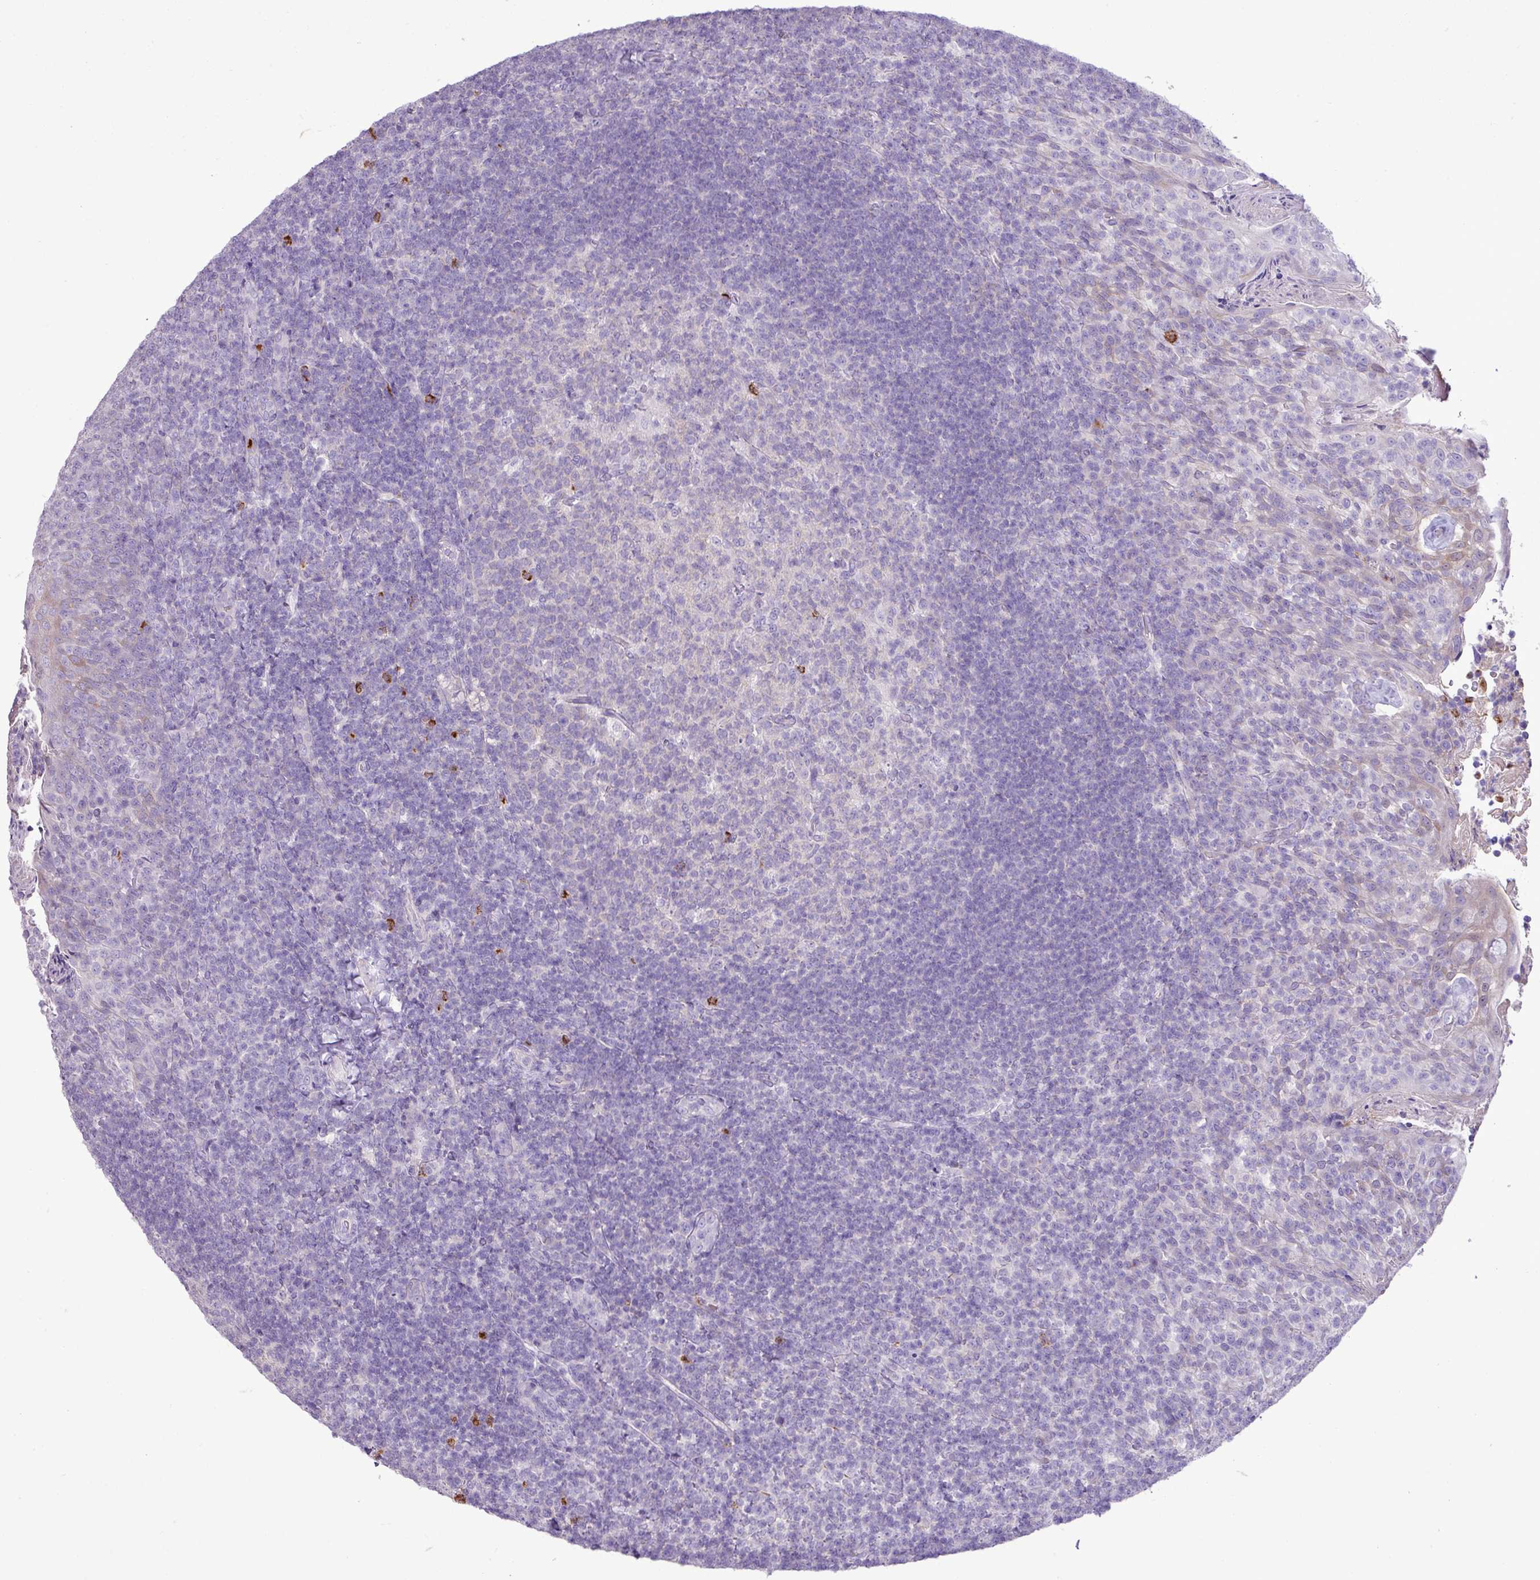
{"staining": {"intensity": "negative", "quantity": "none", "location": "none"}, "tissue": "tonsil", "cell_type": "Germinal center cells", "image_type": "normal", "snomed": [{"axis": "morphology", "description": "Normal tissue, NOS"}, {"axis": "topography", "description": "Tonsil"}], "caption": "This is an immunohistochemistry (IHC) image of unremarkable tonsil. There is no expression in germinal center cells.", "gene": "ZSCAN5A", "patient": {"sex": "female", "age": 10}}